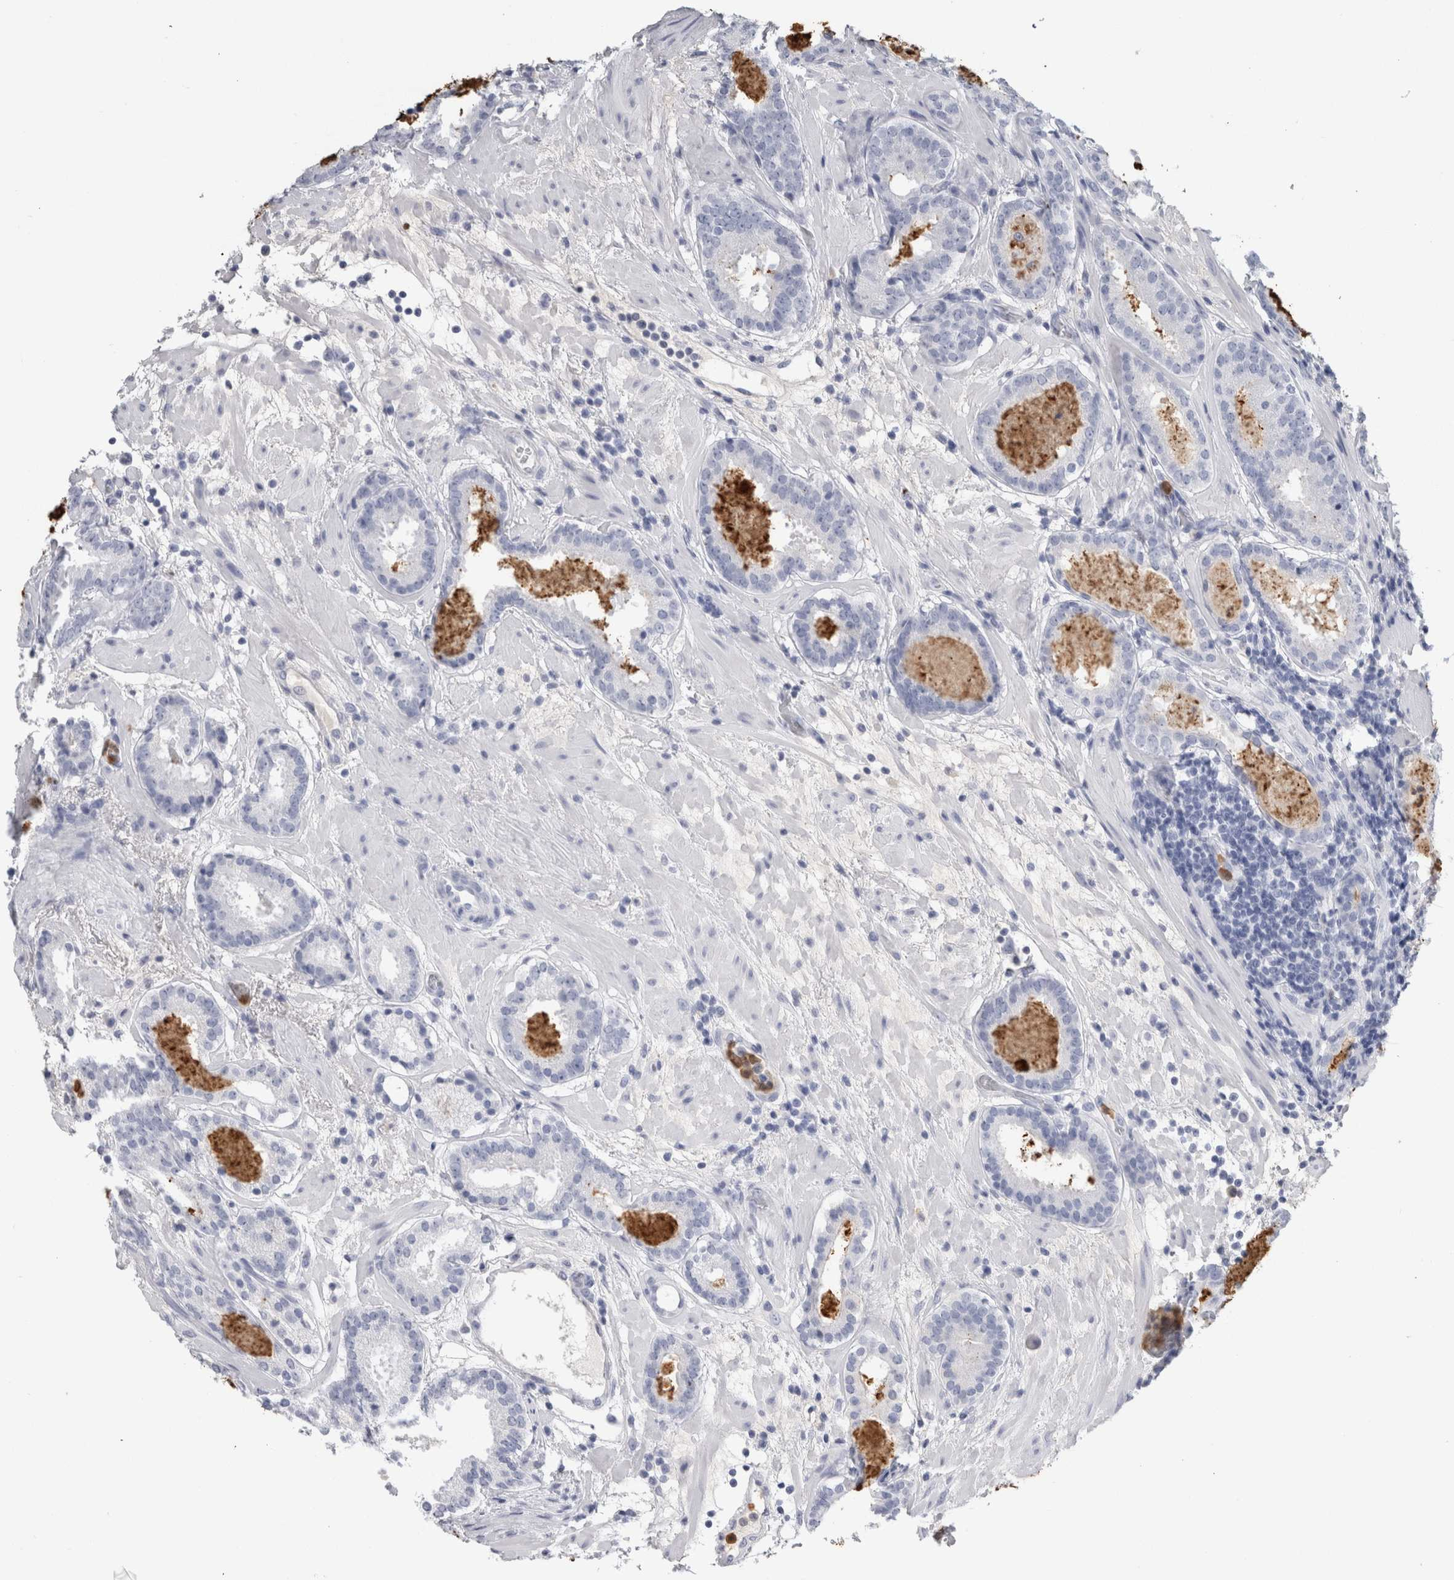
{"staining": {"intensity": "negative", "quantity": "none", "location": "none"}, "tissue": "prostate cancer", "cell_type": "Tumor cells", "image_type": "cancer", "snomed": [{"axis": "morphology", "description": "Adenocarcinoma, Low grade"}, {"axis": "topography", "description": "Prostate"}], "caption": "High power microscopy histopathology image of an IHC histopathology image of adenocarcinoma (low-grade) (prostate), revealing no significant expression in tumor cells.", "gene": "S100A12", "patient": {"sex": "male", "age": 69}}